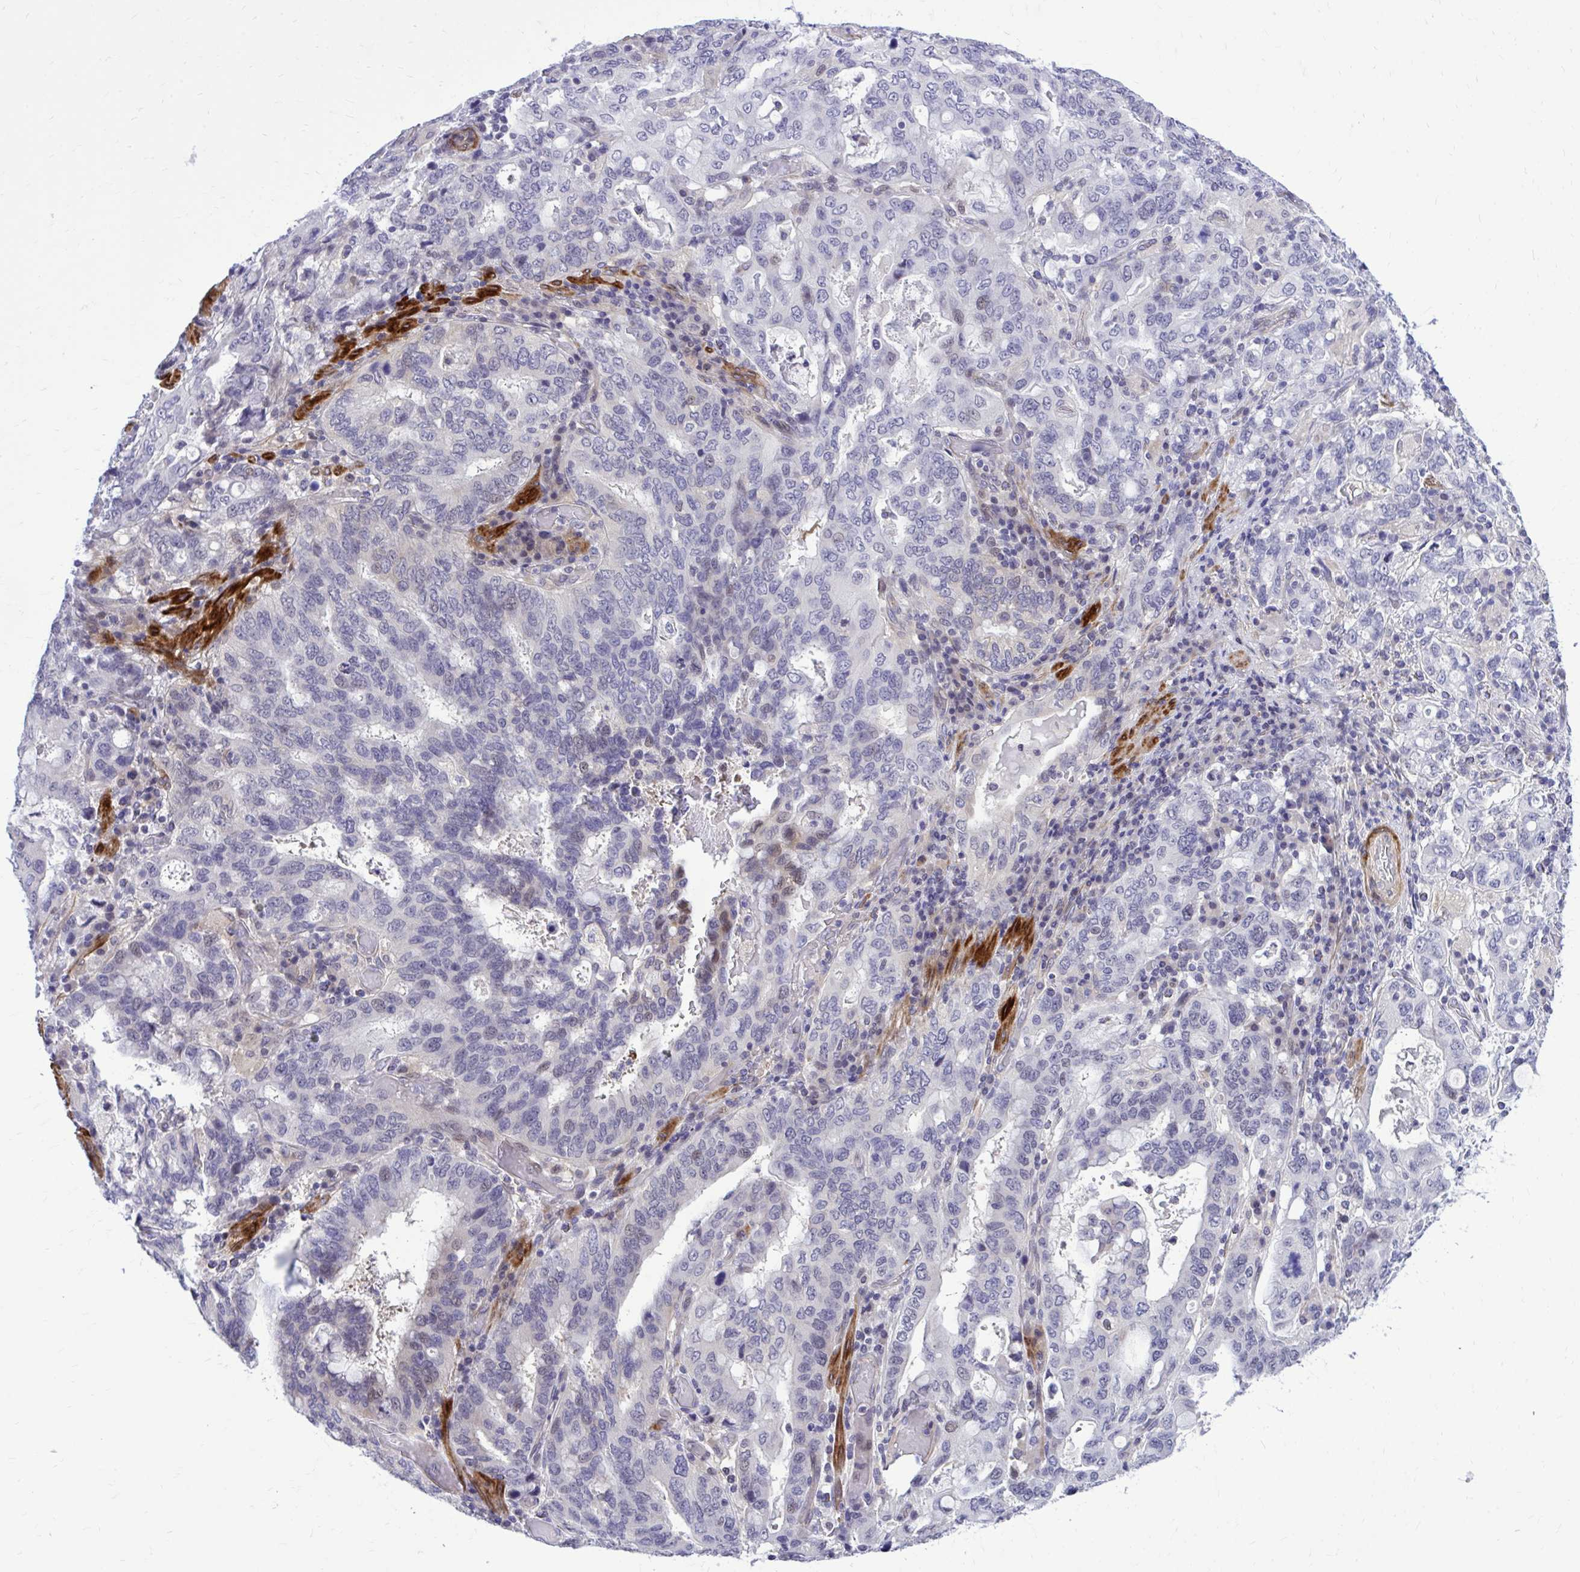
{"staining": {"intensity": "moderate", "quantity": "<25%", "location": "nuclear"}, "tissue": "stomach cancer", "cell_type": "Tumor cells", "image_type": "cancer", "snomed": [{"axis": "morphology", "description": "Adenocarcinoma, NOS"}, {"axis": "topography", "description": "Stomach, upper"}, {"axis": "topography", "description": "Stomach"}], "caption": "A high-resolution photomicrograph shows immunohistochemistry staining of adenocarcinoma (stomach), which demonstrates moderate nuclear expression in about <25% of tumor cells. Nuclei are stained in blue.", "gene": "ZBTB25", "patient": {"sex": "male", "age": 62}}